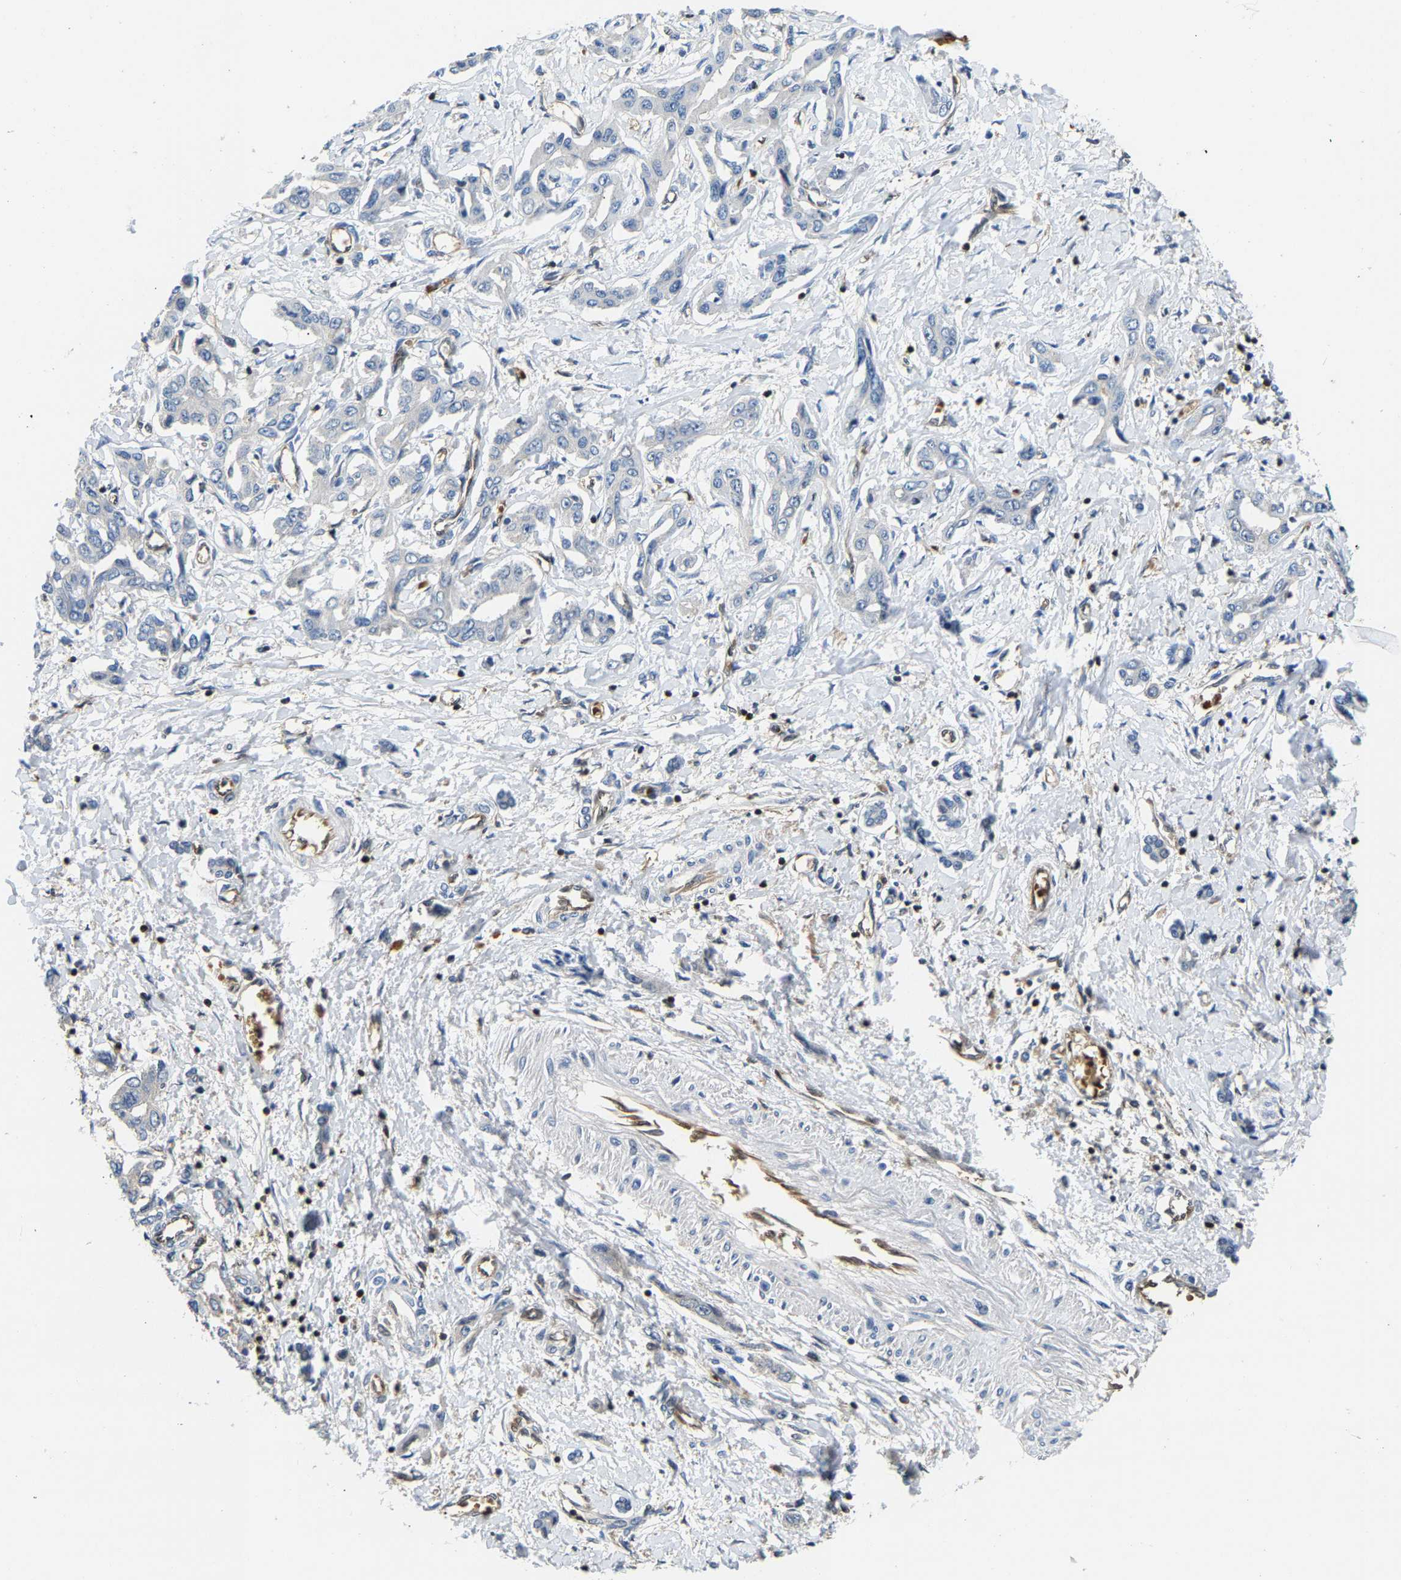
{"staining": {"intensity": "negative", "quantity": "none", "location": "none"}, "tissue": "liver cancer", "cell_type": "Tumor cells", "image_type": "cancer", "snomed": [{"axis": "morphology", "description": "Cholangiocarcinoma"}, {"axis": "topography", "description": "Liver"}], "caption": "Immunohistochemistry (IHC) histopathology image of human liver cholangiocarcinoma stained for a protein (brown), which reveals no staining in tumor cells.", "gene": "GIMAP7", "patient": {"sex": "male", "age": 59}}